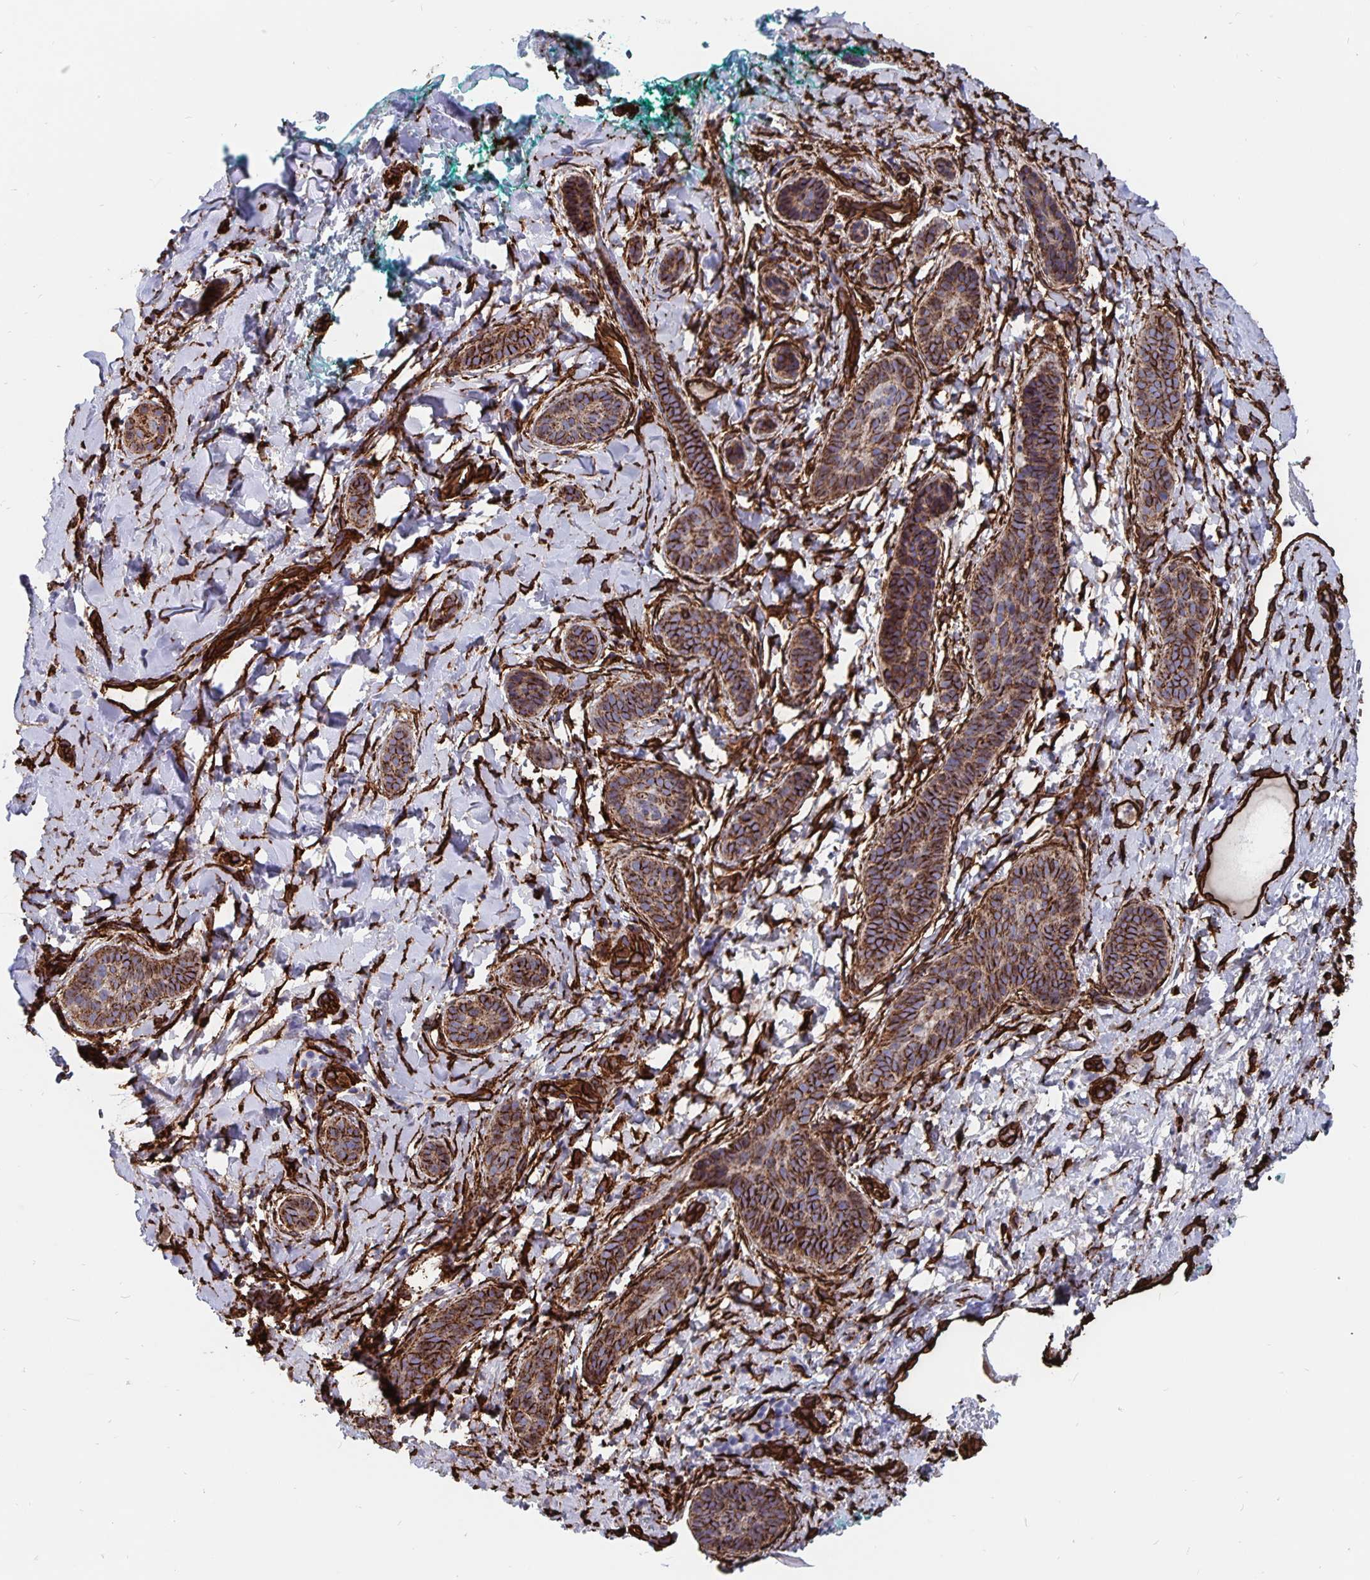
{"staining": {"intensity": "strong", "quantity": ">75%", "location": "cytoplasmic/membranous"}, "tissue": "skin cancer", "cell_type": "Tumor cells", "image_type": "cancer", "snomed": [{"axis": "morphology", "description": "Basal cell carcinoma"}, {"axis": "topography", "description": "Skin"}], "caption": "A micrograph showing strong cytoplasmic/membranous positivity in approximately >75% of tumor cells in skin cancer (basal cell carcinoma), as visualized by brown immunohistochemical staining.", "gene": "DCHS2", "patient": {"sex": "male", "age": 63}}